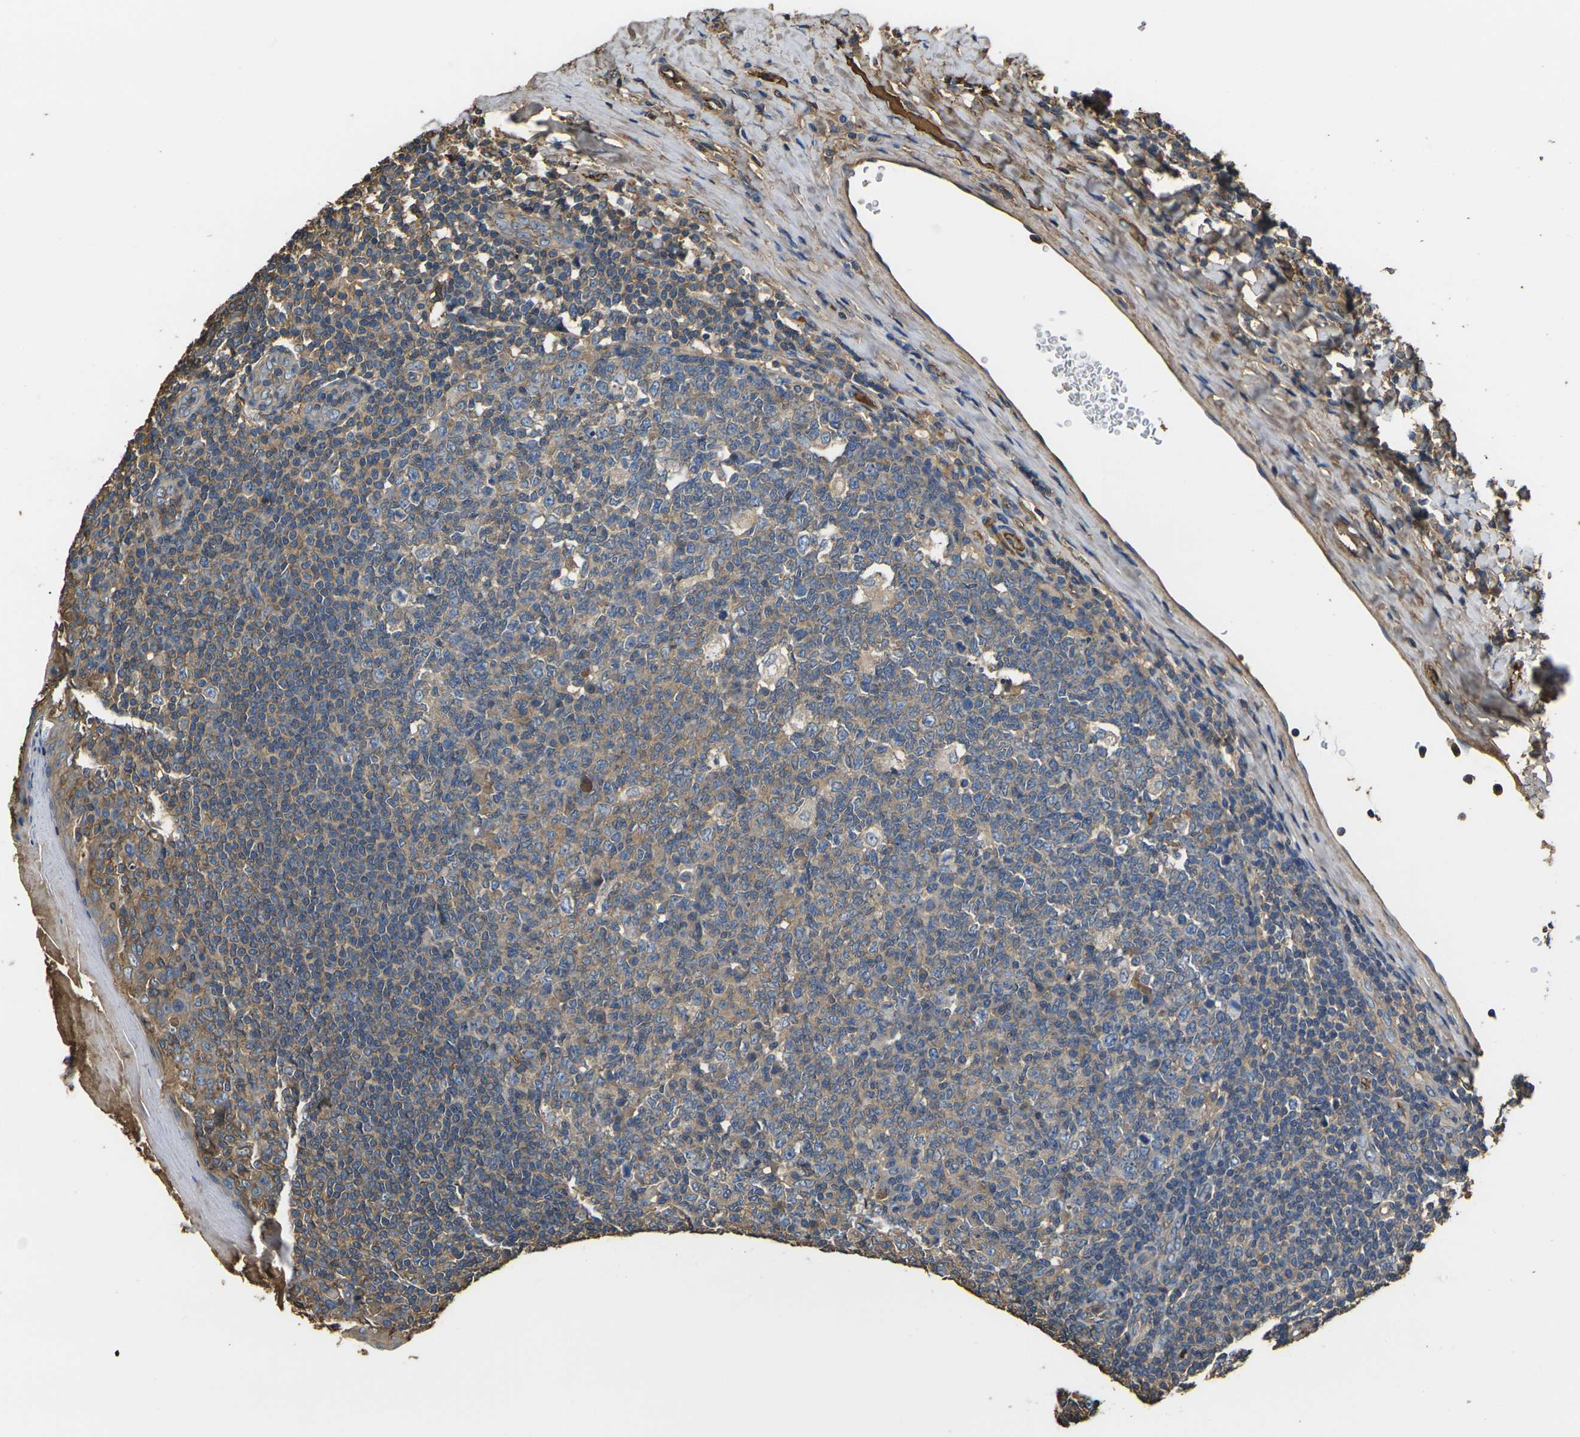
{"staining": {"intensity": "weak", "quantity": "25%-75%", "location": "cytoplasmic/membranous"}, "tissue": "tonsil", "cell_type": "Germinal center cells", "image_type": "normal", "snomed": [{"axis": "morphology", "description": "Normal tissue, NOS"}, {"axis": "topography", "description": "Tonsil"}], "caption": "Immunohistochemical staining of normal human tonsil shows weak cytoplasmic/membranous protein expression in approximately 25%-75% of germinal center cells. Using DAB (3,3'-diaminobenzidine) (brown) and hematoxylin (blue) stains, captured at high magnification using brightfield microscopy.", "gene": "HSPG2", "patient": {"sex": "male", "age": 31}}